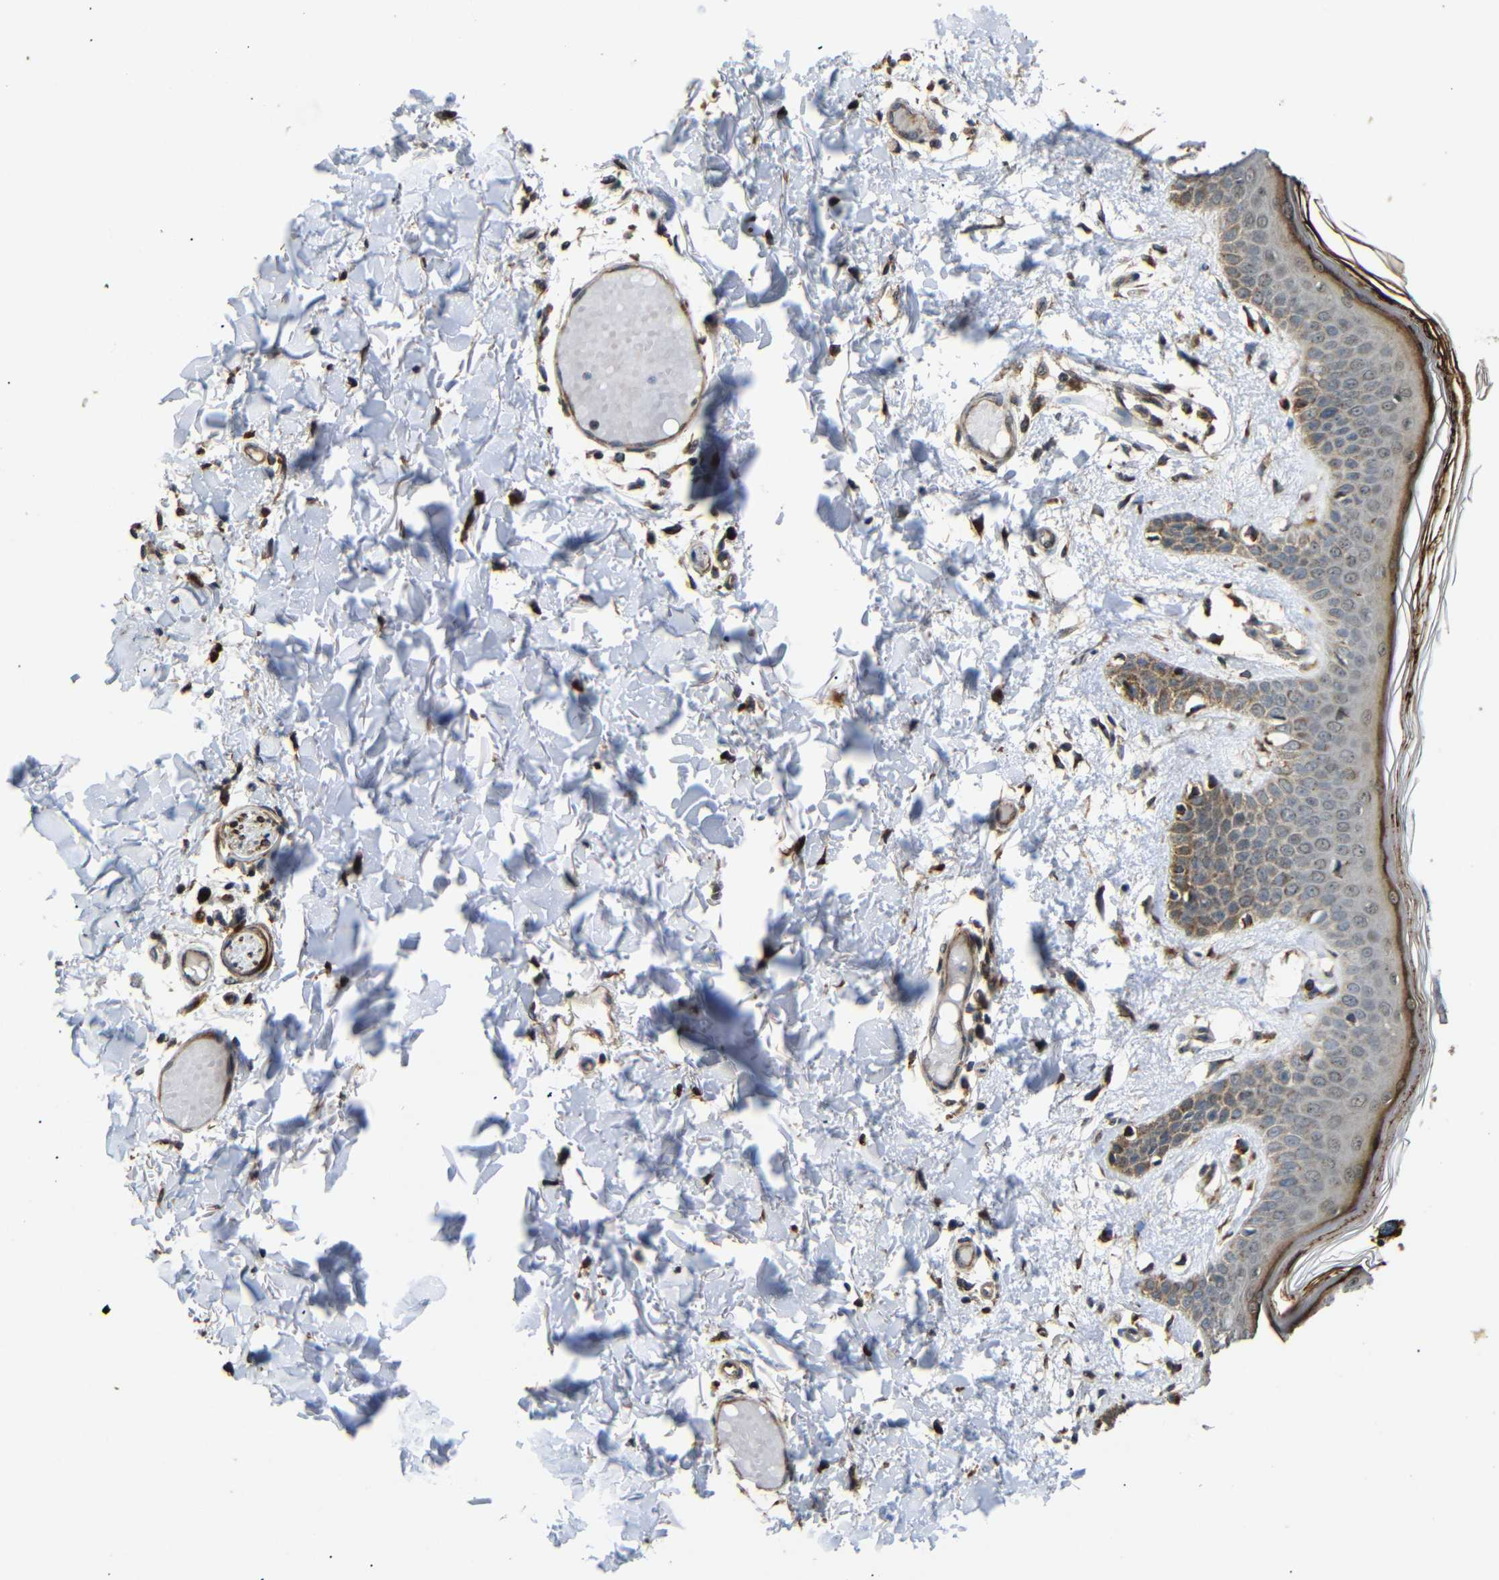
{"staining": {"intensity": "moderate", "quantity": "25%-75%", "location": "cytoplasmic/membranous"}, "tissue": "skin", "cell_type": "Fibroblasts", "image_type": "normal", "snomed": [{"axis": "morphology", "description": "Normal tissue, NOS"}, {"axis": "topography", "description": "Skin"}], "caption": "Skin stained for a protein exhibits moderate cytoplasmic/membranous positivity in fibroblasts. (IHC, brightfield microscopy, high magnification).", "gene": "KANK4", "patient": {"sex": "male", "age": 53}}